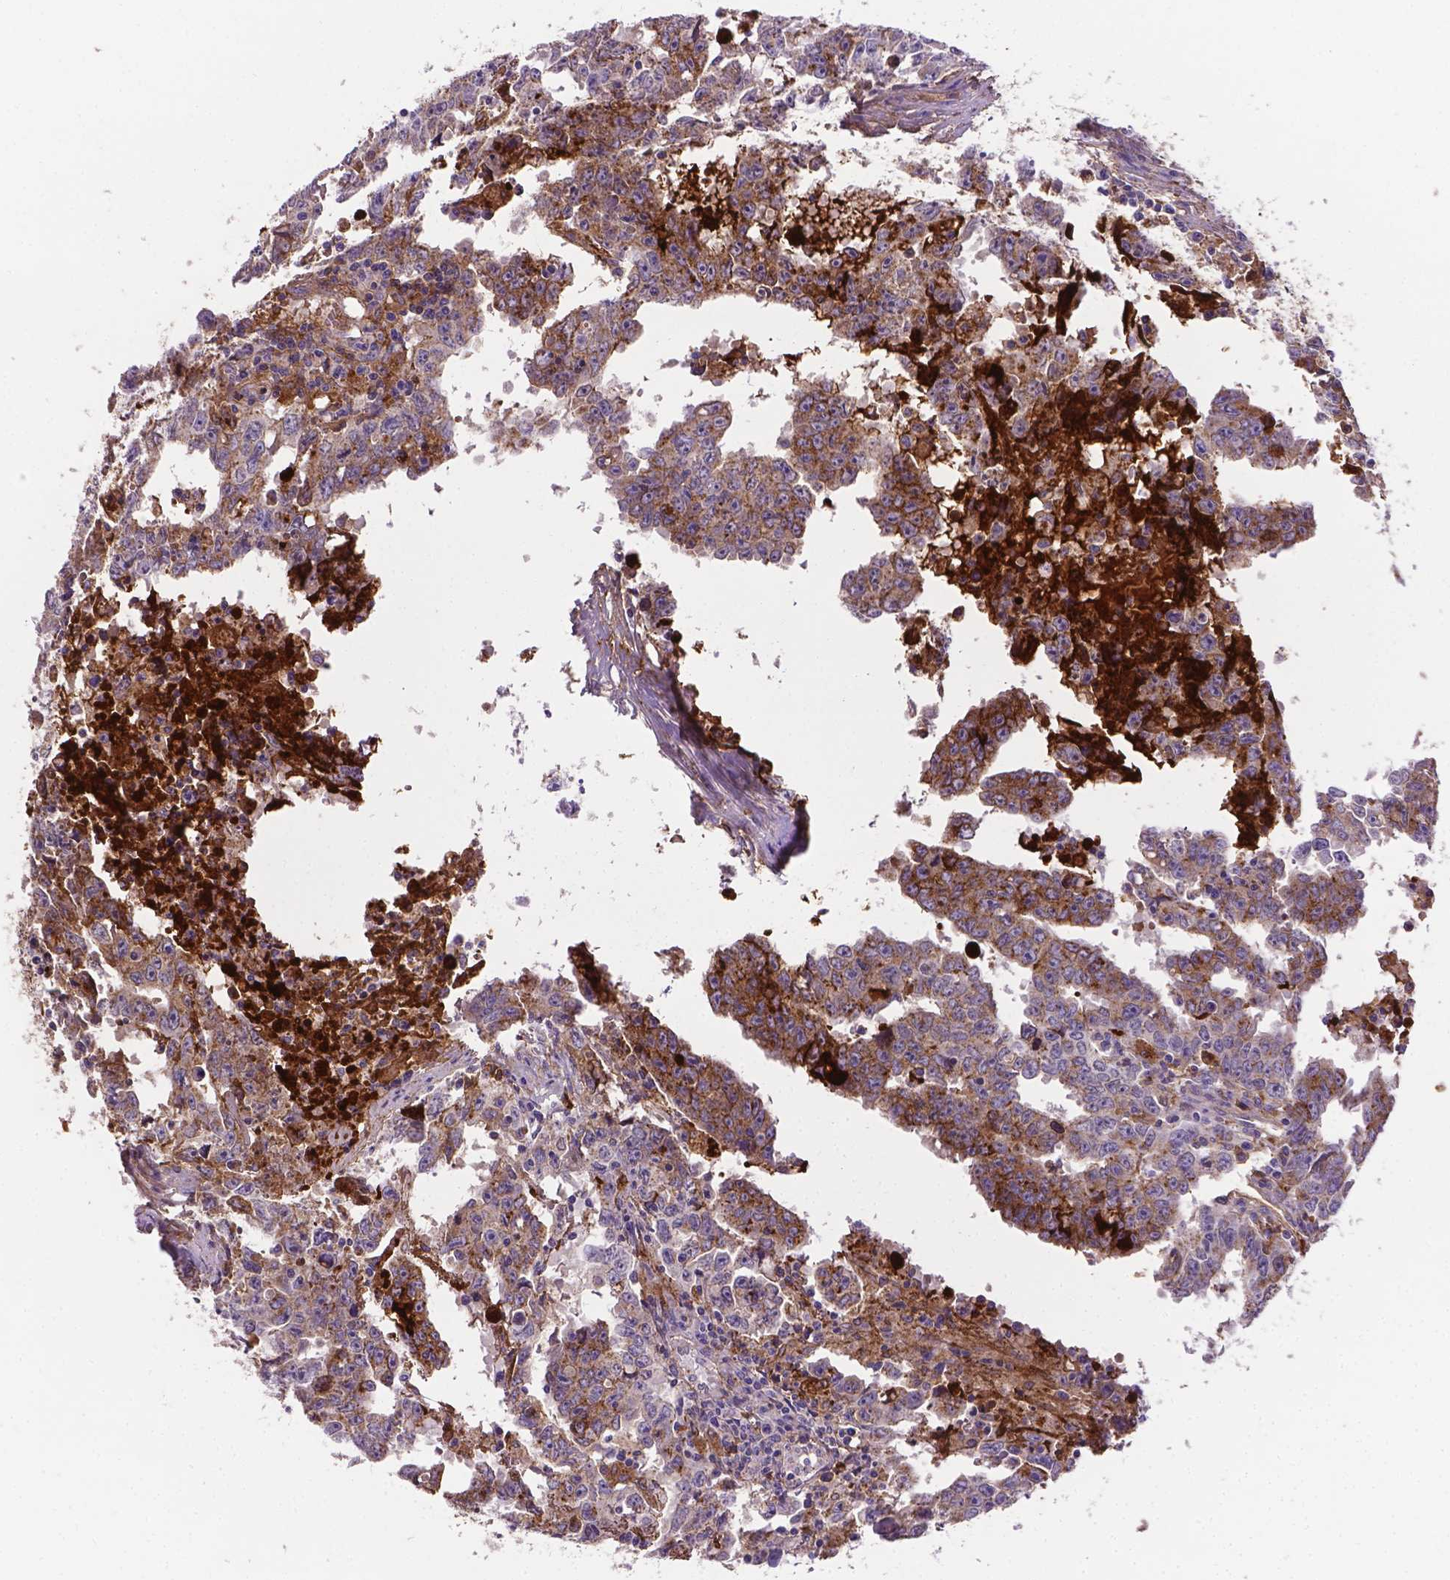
{"staining": {"intensity": "moderate", "quantity": "25%-75%", "location": "cytoplasmic/membranous"}, "tissue": "testis cancer", "cell_type": "Tumor cells", "image_type": "cancer", "snomed": [{"axis": "morphology", "description": "Carcinoma, Embryonal, NOS"}, {"axis": "topography", "description": "Testis"}], "caption": "DAB (3,3'-diaminobenzidine) immunohistochemical staining of human testis embryonal carcinoma reveals moderate cytoplasmic/membranous protein expression in about 25%-75% of tumor cells. Nuclei are stained in blue.", "gene": "APOE", "patient": {"sex": "male", "age": 22}}